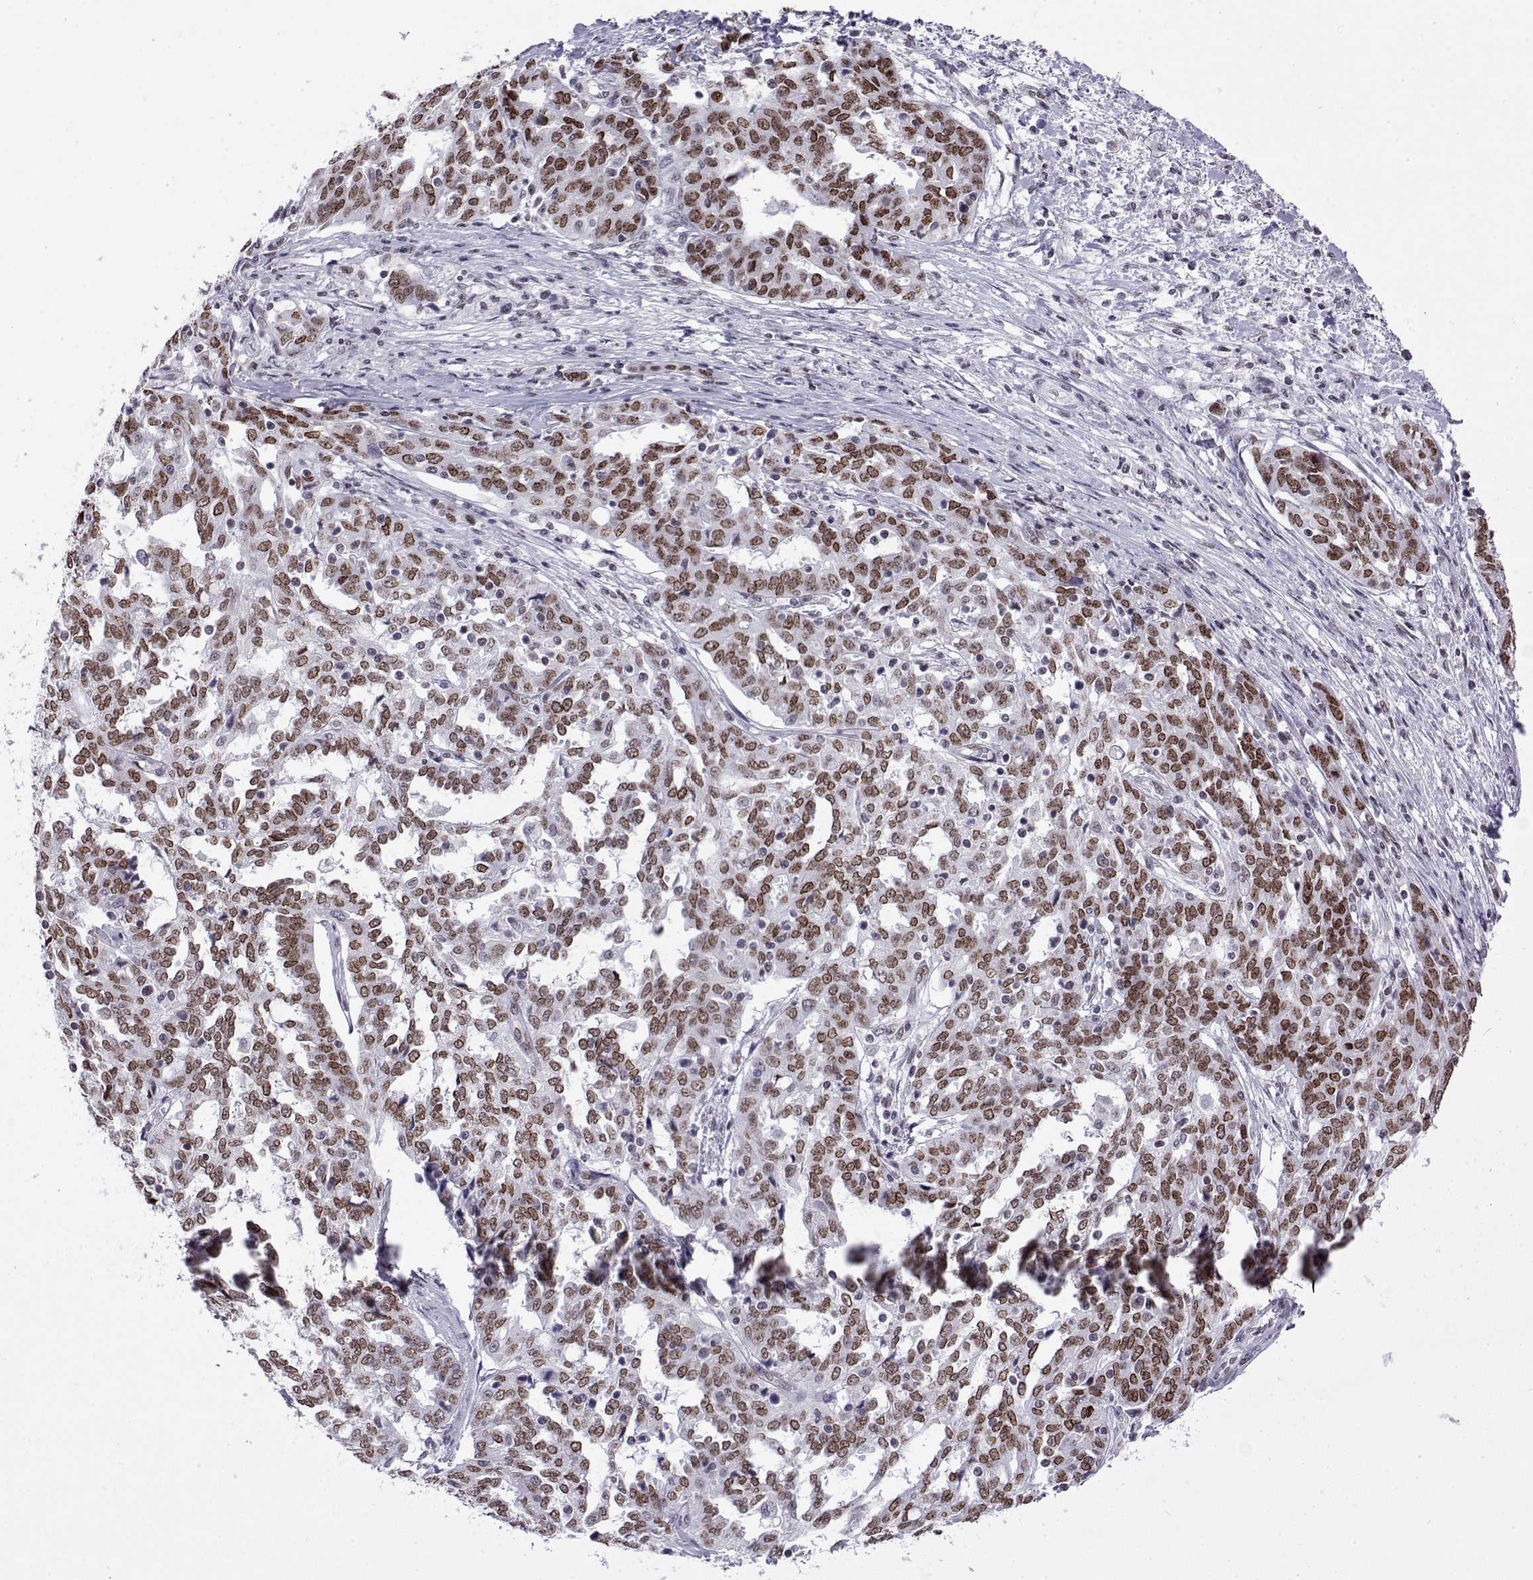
{"staining": {"intensity": "moderate", "quantity": ">75%", "location": "nuclear"}, "tissue": "ovarian cancer", "cell_type": "Tumor cells", "image_type": "cancer", "snomed": [{"axis": "morphology", "description": "Cystadenocarcinoma, serous, NOS"}, {"axis": "topography", "description": "Ovary"}], "caption": "Ovarian cancer stained for a protein shows moderate nuclear positivity in tumor cells.", "gene": "POLDIP3", "patient": {"sex": "female", "age": 67}}